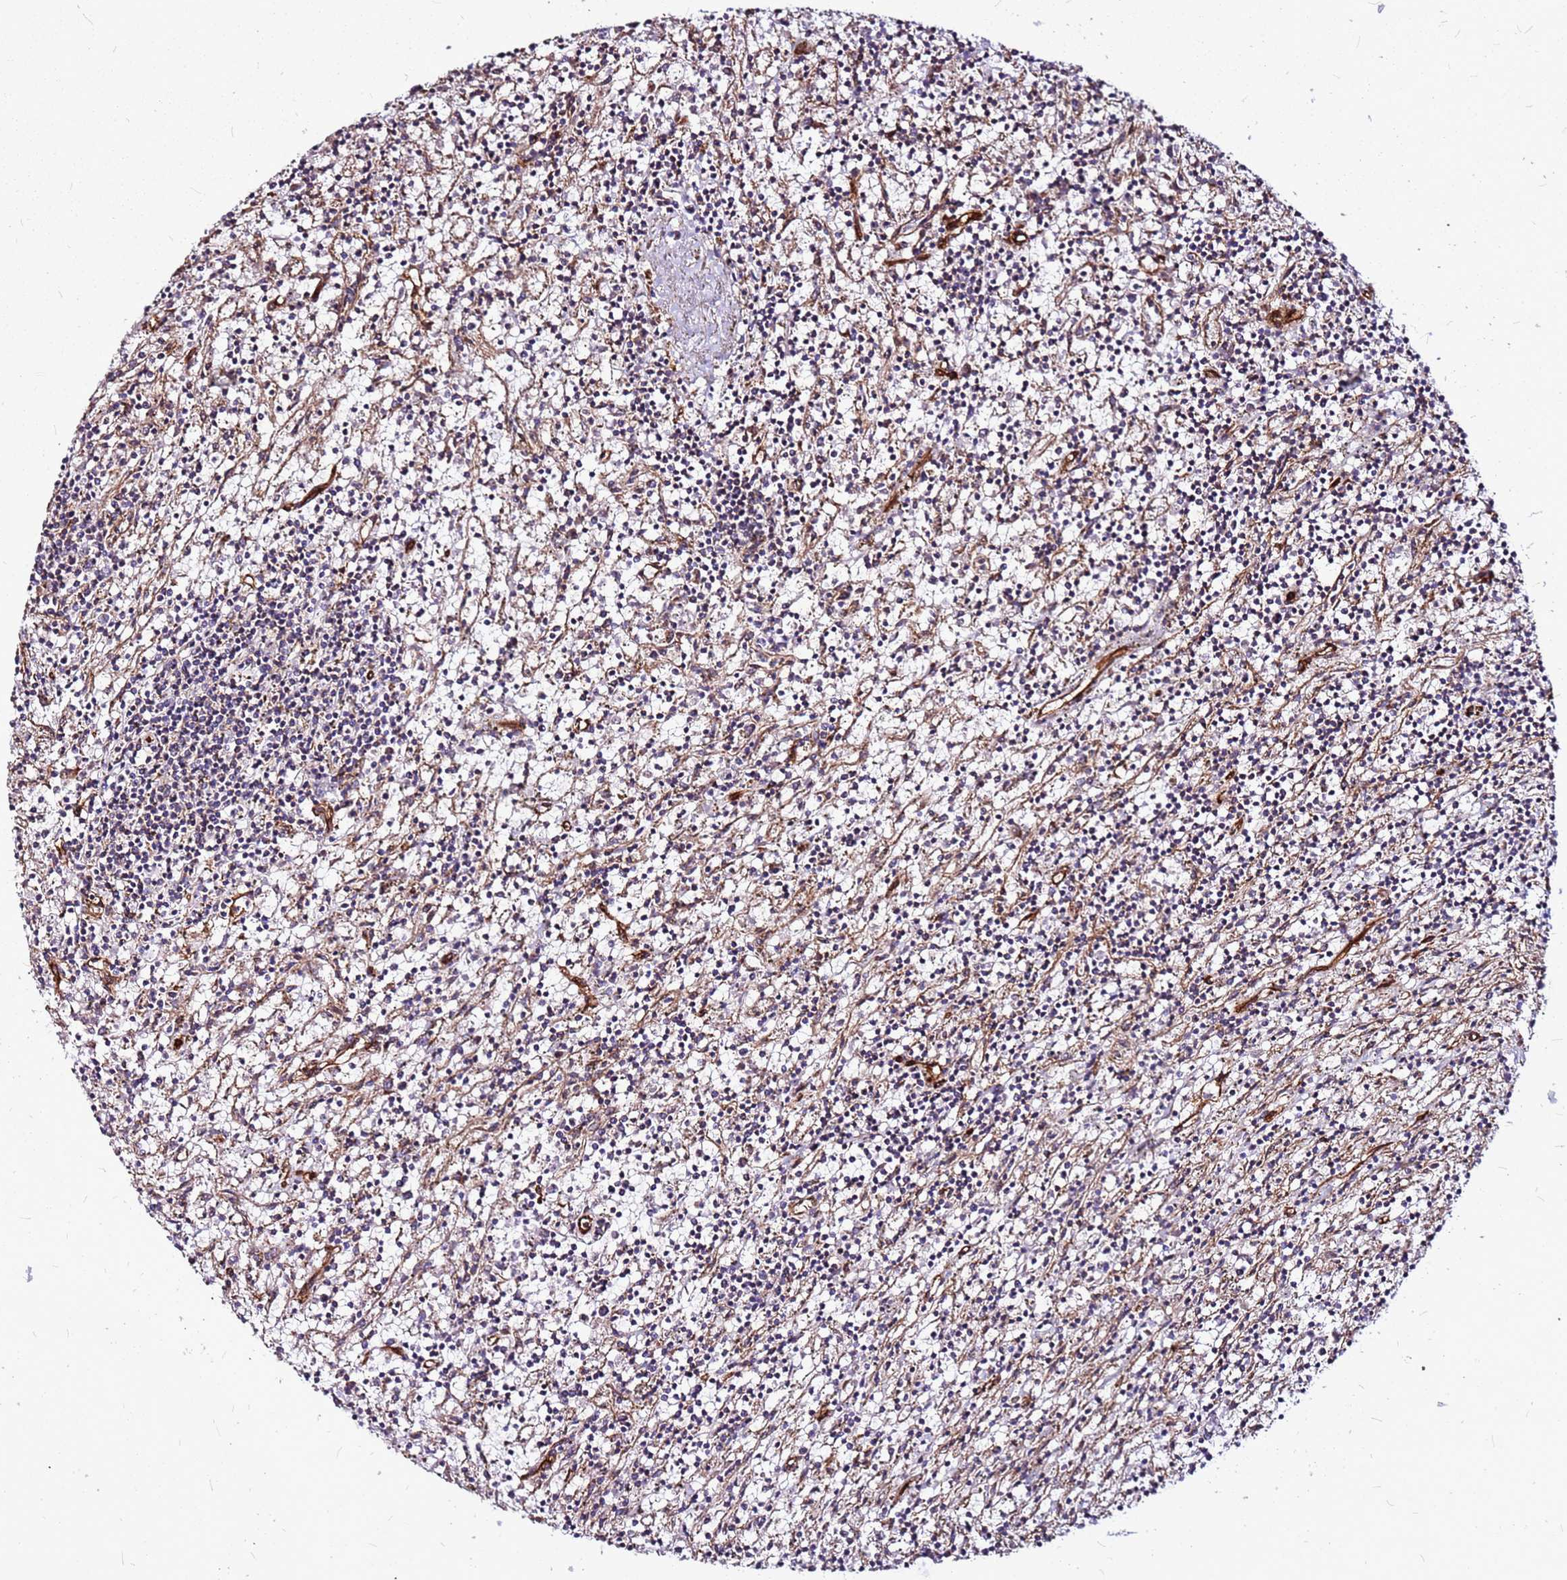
{"staining": {"intensity": "negative", "quantity": "none", "location": "none"}, "tissue": "lymphoma", "cell_type": "Tumor cells", "image_type": "cancer", "snomed": [{"axis": "morphology", "description": "Malignant lymphoma, non-Hodgkin's type, Low grade"}, {"axis": "topography", "description": "Spleen"}], "caption": "Human malignant lymphoma, non-Hodgkin's type (low-grade) stained for a protein using immunohistochemistry exhibits no staining in tumor cells.", "gene": "TOPAZ1", "patient": {"sex": "male", "age": 76}}